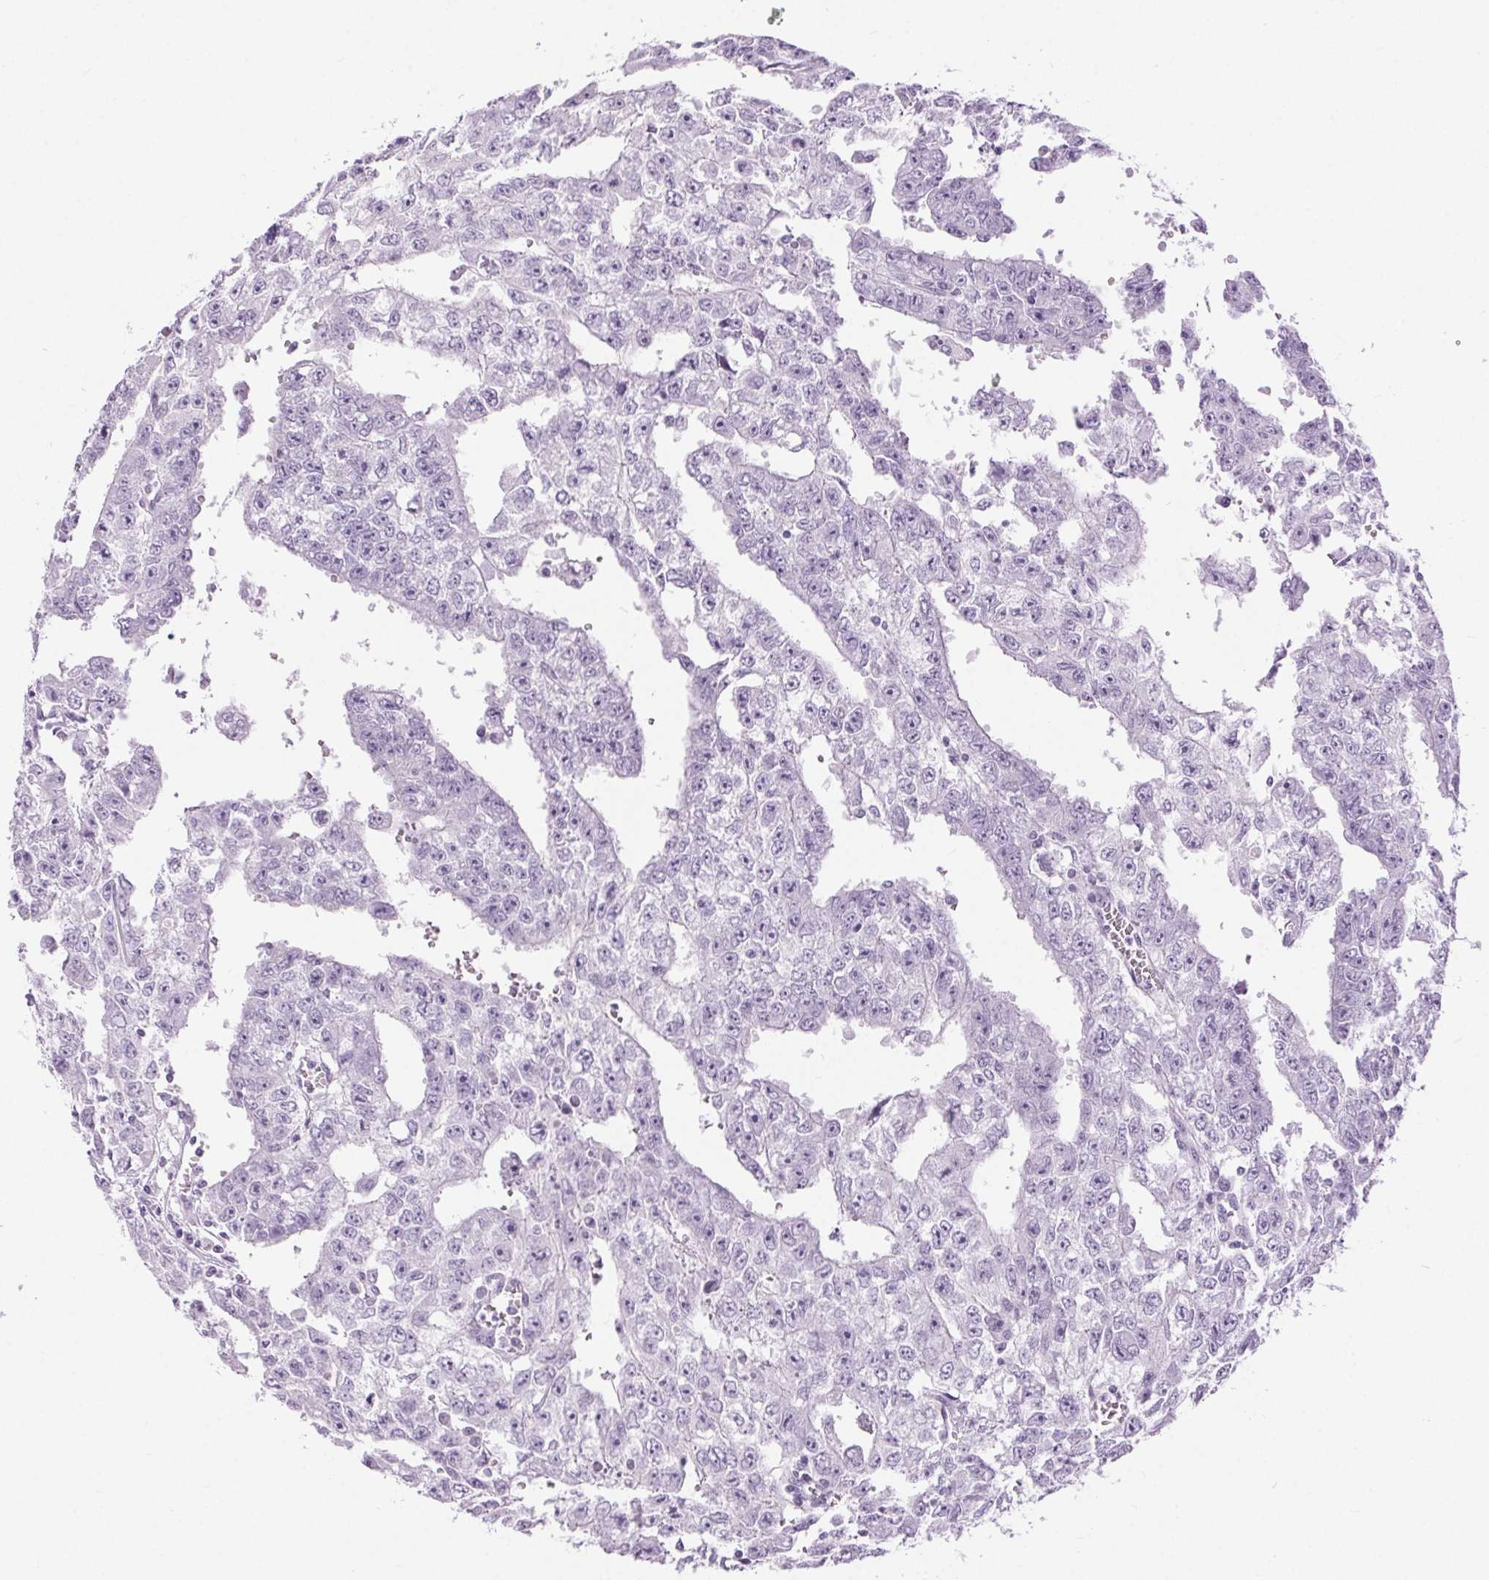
{"staining": {"intensity": "negative", "quantity": "none", "location": "none"}, "tissue": "testis cancer", "cell_type": "Tumor cells", "image_type": "cancer", "snomed": [{"axis": "morphology", "description": "Carcinoma, Embryonal, NOS"}, {"axis": "morphology", "description": "Teratoma, malignant, NOS"}, {"axis": "topography", "description": "Testis"}], "caption": "DAB (3,3'-diaminobenzidine) immunohistochemical staining of human embryonal carcinoma (testis) exhibits no significant expression in tumor cells.", "gene": "BEND2", "patient": {"sex": "male", "age": 24}}